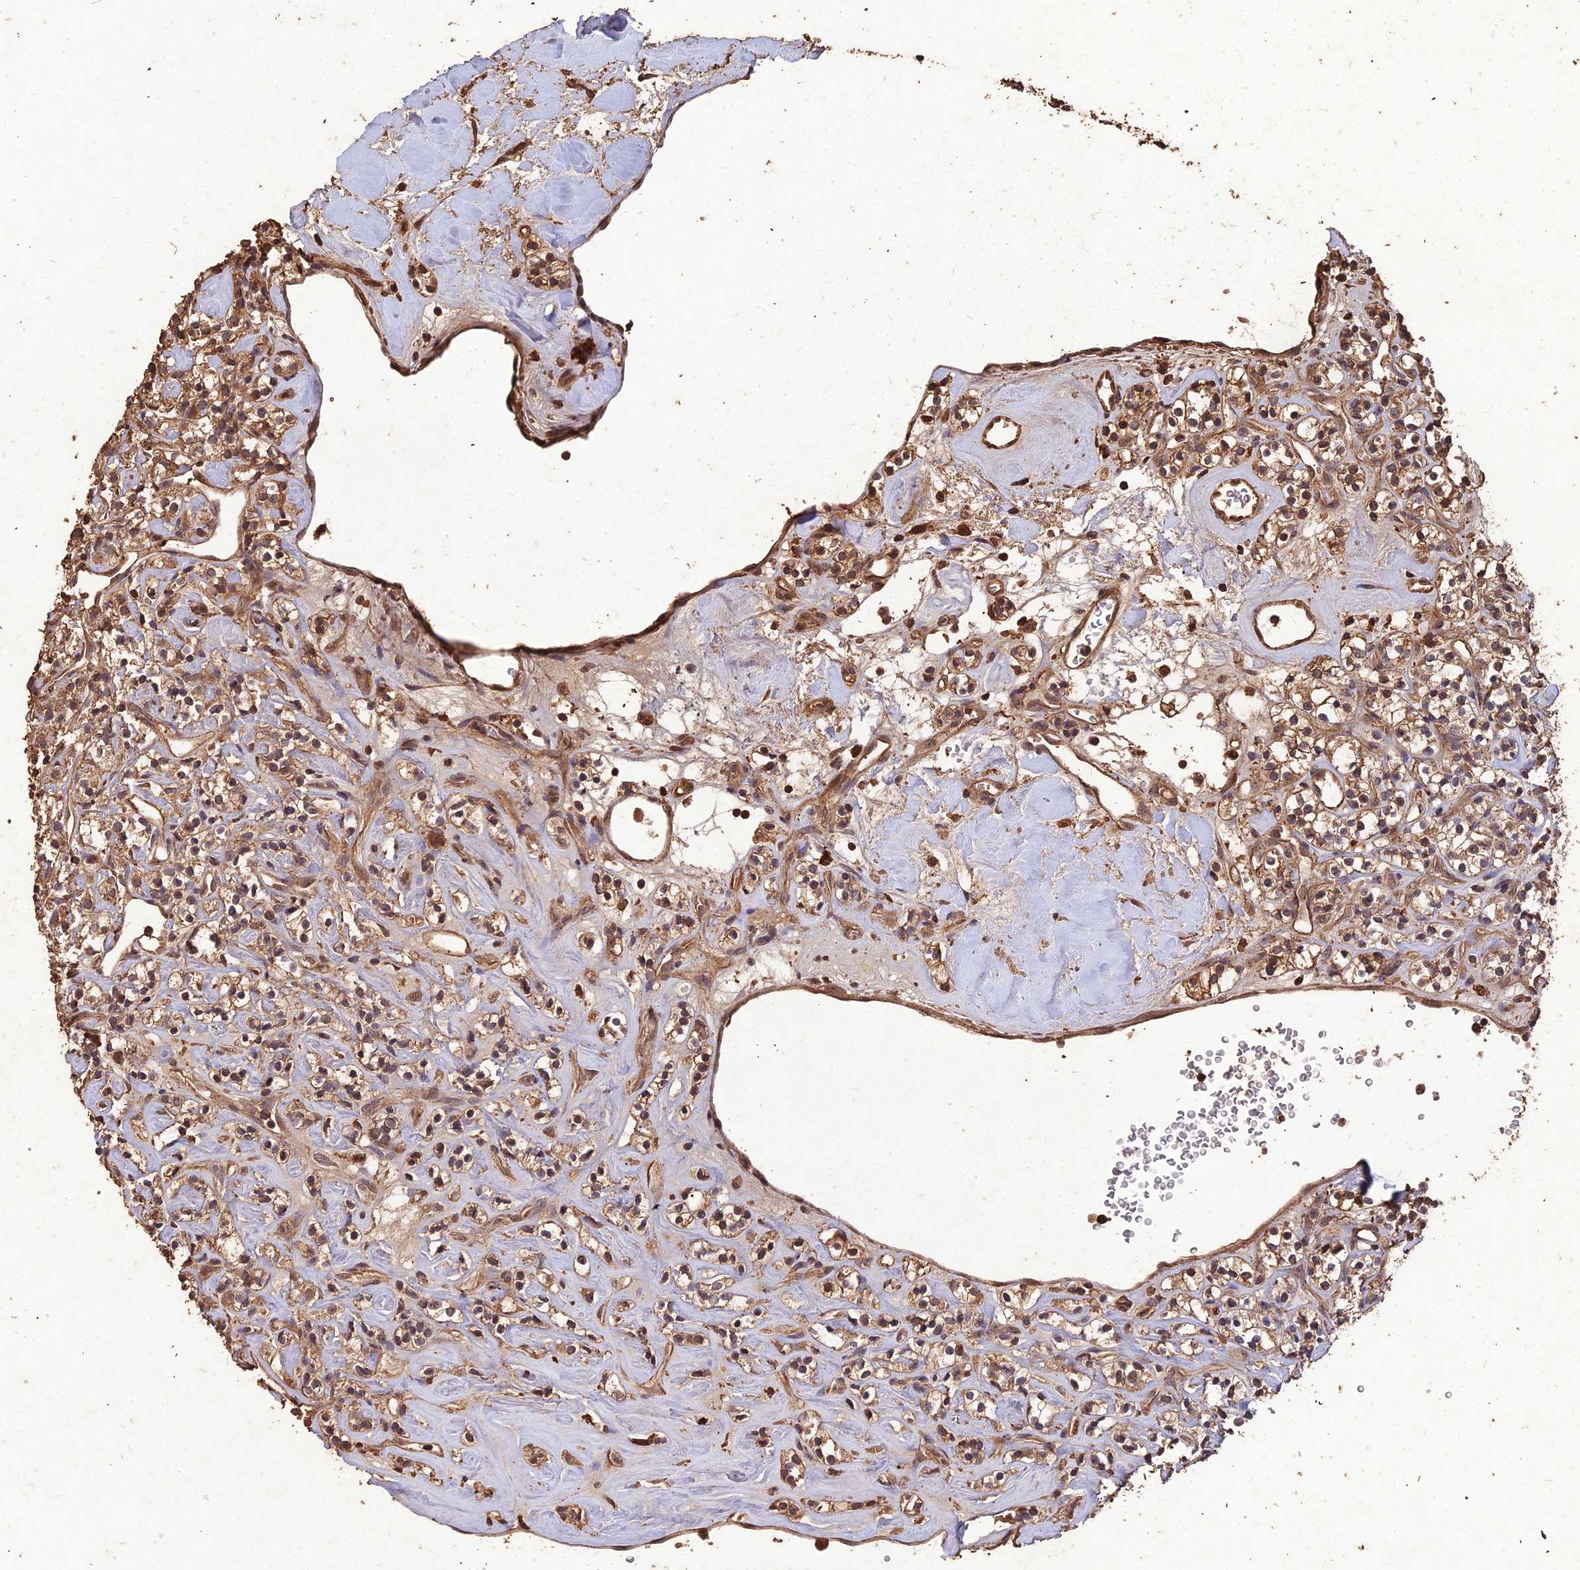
{"staining": {"intensity": "moderate", "quantity": ">75%", "location": "cytoplasmic/membranous"}, "tissue": "renal cancer", "cell_type": "Tumor cells", "image_type": "cancer", "snomed": [{"axis": "morphology", "description": "Adenocarcinoma, NOS"}, {"axis": "topography", "description": "Kidney"}], "caption": "Moderate cytoplasmic/membranous expression for a protein is identified in approximately >75% of tumor cells of renal cancer using immunohistochemistry (IHC).", "gene": "SYMPK", "patient": {"sex": "male", "age": 77}}